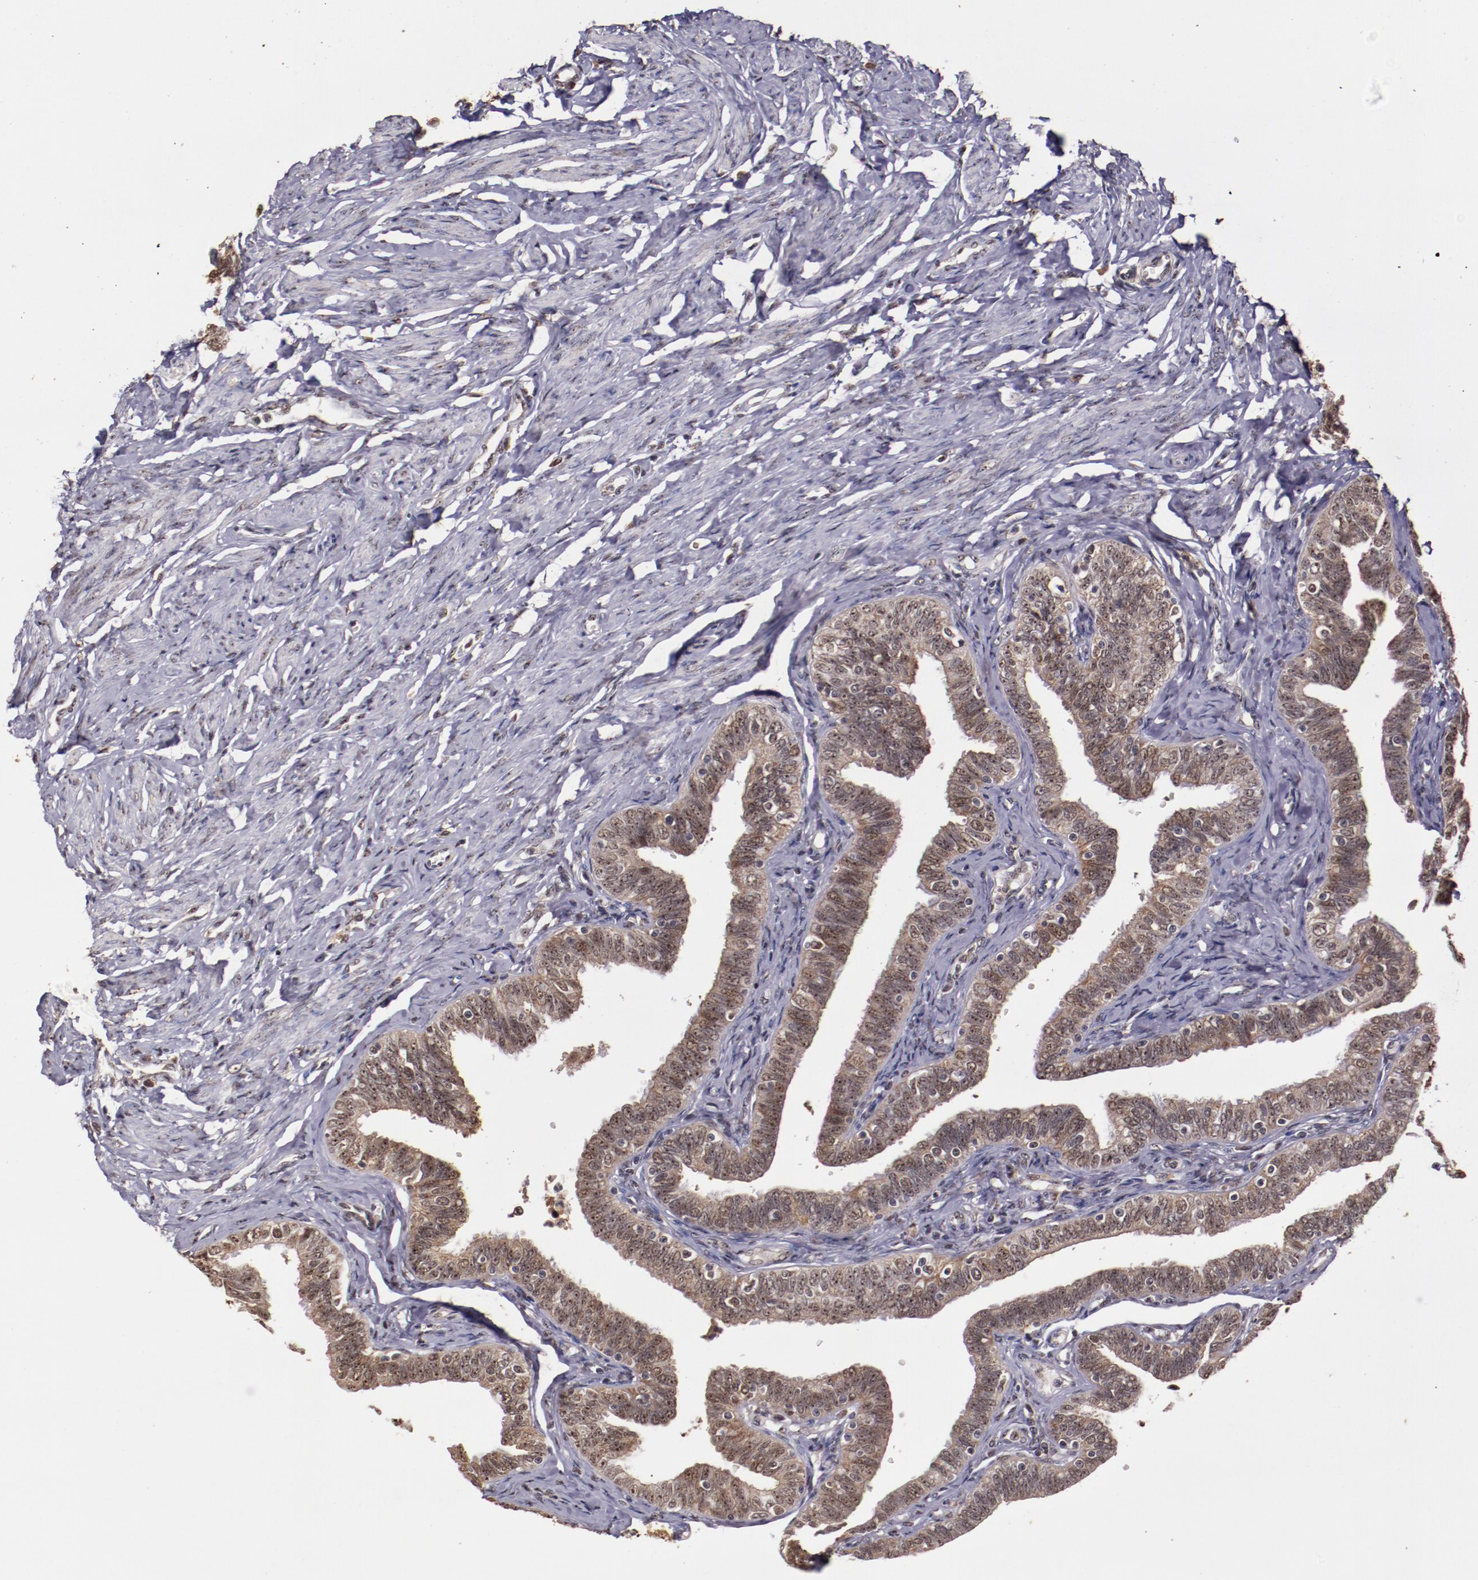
{"staining": {"intensity": "strong", "quantity": ">75%", "location": "cytoplasmic/membranous,nuclear"}, "tissue": "fallopian tube", "cell_type": "Glandular cells", "image_type": "normal", "snomed": [{"axis": "morphology", "description": "Normal tissue, NOS"}, {"axis": "topography", "description": "Fallopian tube"}, {"axis": "topography", "description": "Ovary"}], "caption": "Strong cytoplasmic/membranous,nuclear positivity is seen in about >75% of glandular cells in normal fallopian tube.", "gene": "CECR2", "patient": {"sex": "female", "age": 69}}